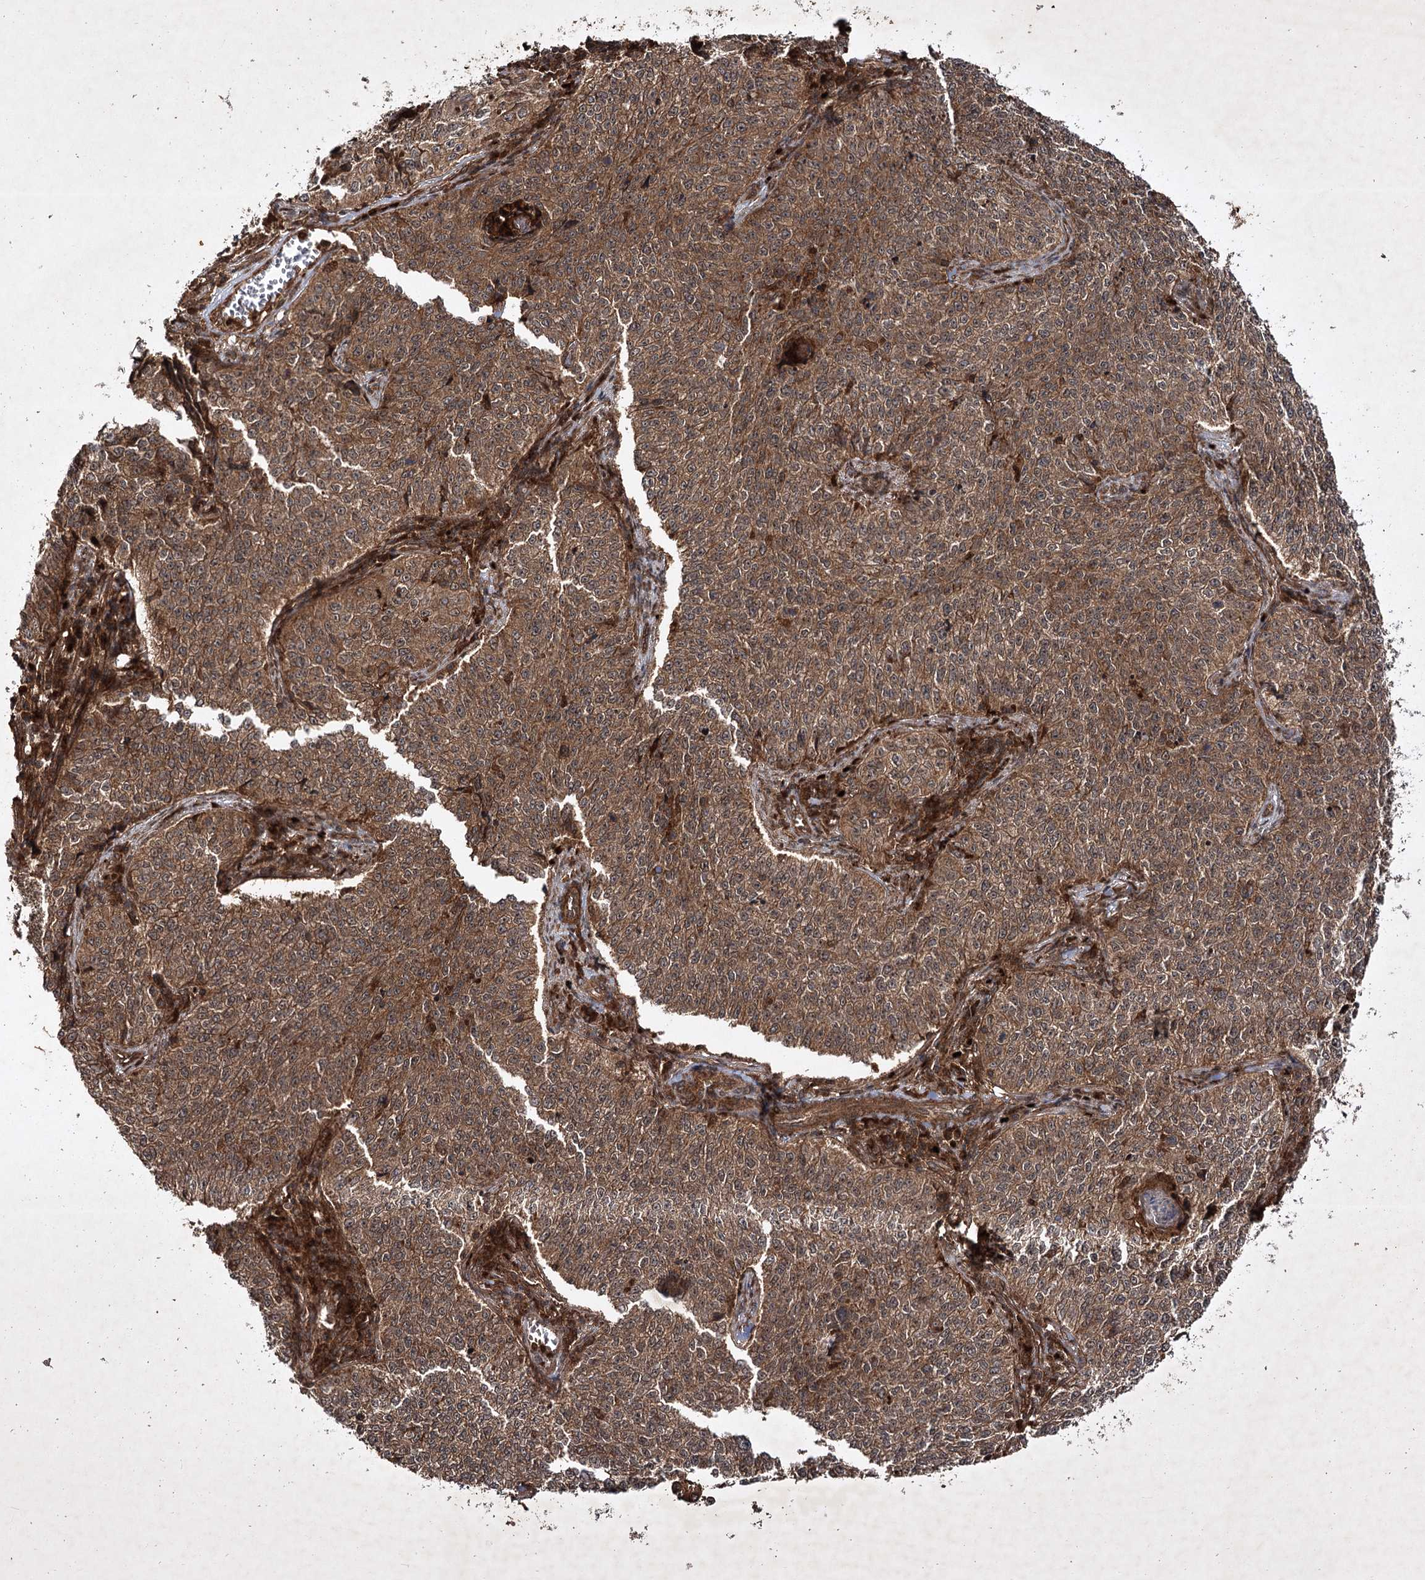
{"staining": {"intensity": "moderate", "quantity": ">75%", "location": "cytoplasmic/membranous"}, "tissue": "cervical cancer", "cell_type": "Tumor cells", "image_type": "cancer", "snomed": [{"axis": "morphology", "description": "Squamous cell carcinoma, NOS"}, {"axis": "topography", "description": "Cervix"}], "caption": "This is an image of immunohistochemistry staining of cervical cancer (squamous cell carcinoma), which shows moderate expression in the cytoplasmic/membranous of tumor cells.", "gene": "DNAJC13", "patient": {"sex": "female", "age": 35}}